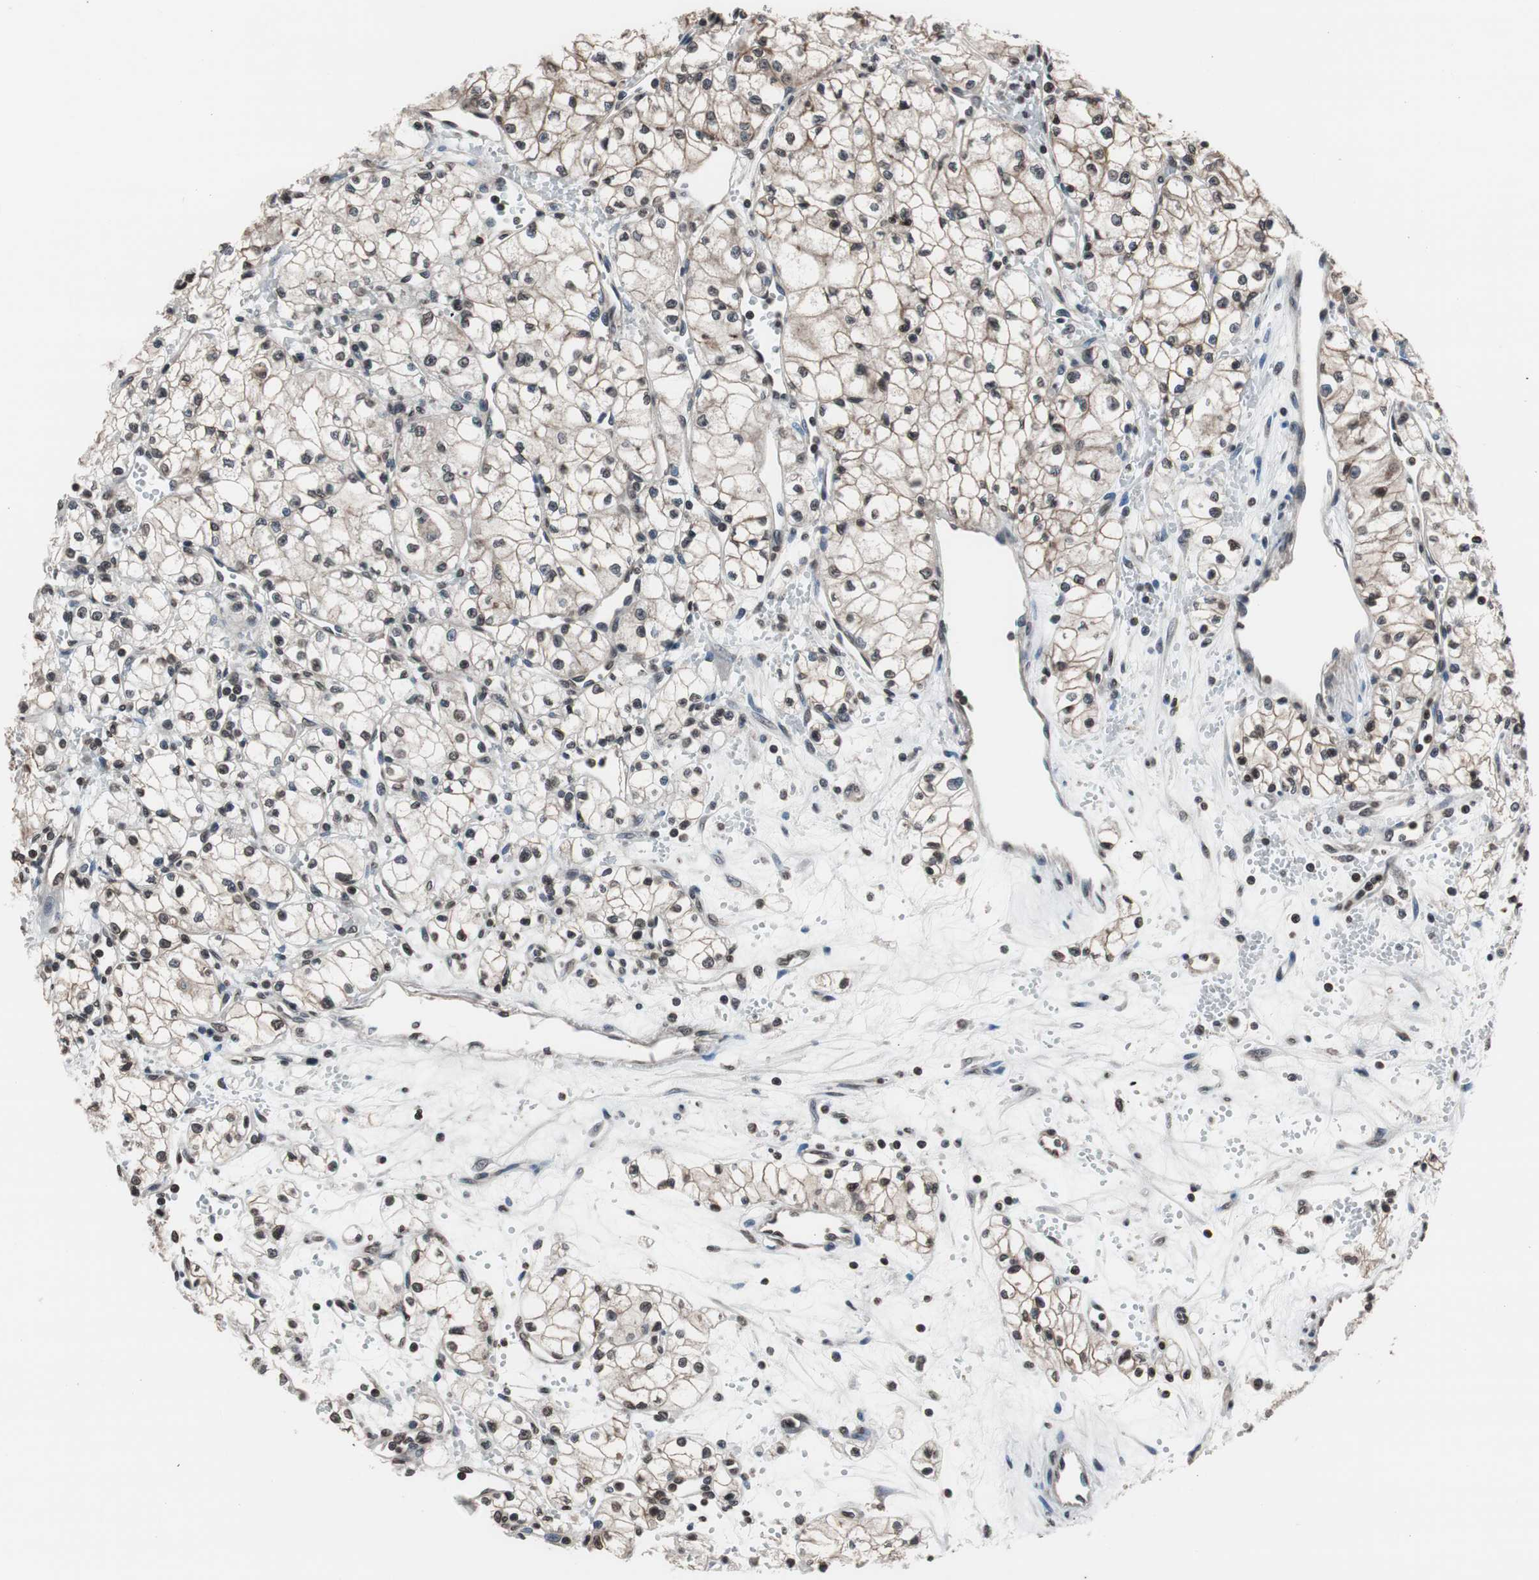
{"staining": {"intensity": "weak", "quantity": "25%-75%", "location": "cytoplasmic/membranous,nuclear"}, "tissue": "renal cancer", "cell_type": "Tumor cells", "image_type": "cancer", "snomed": [{"axis": "morphology", "description": "Normal tissue, NOS"}, {"axis": "morphology", "description": "Adenocarcinoma, NOS"}, {"axis": "topography", "description": "Kidney"}], "caption": "Brown immunohistochemical staining in human adenocarcinoma (renal) shows weak cytoplasmic/membranous and nuclear staining in about 25%-75% of tumor cells. (brown staining indicates protein expression, while blue staining denotes nuclei).", "gene": "RFC1", "patient": {"sex": "male", "age": 59}}